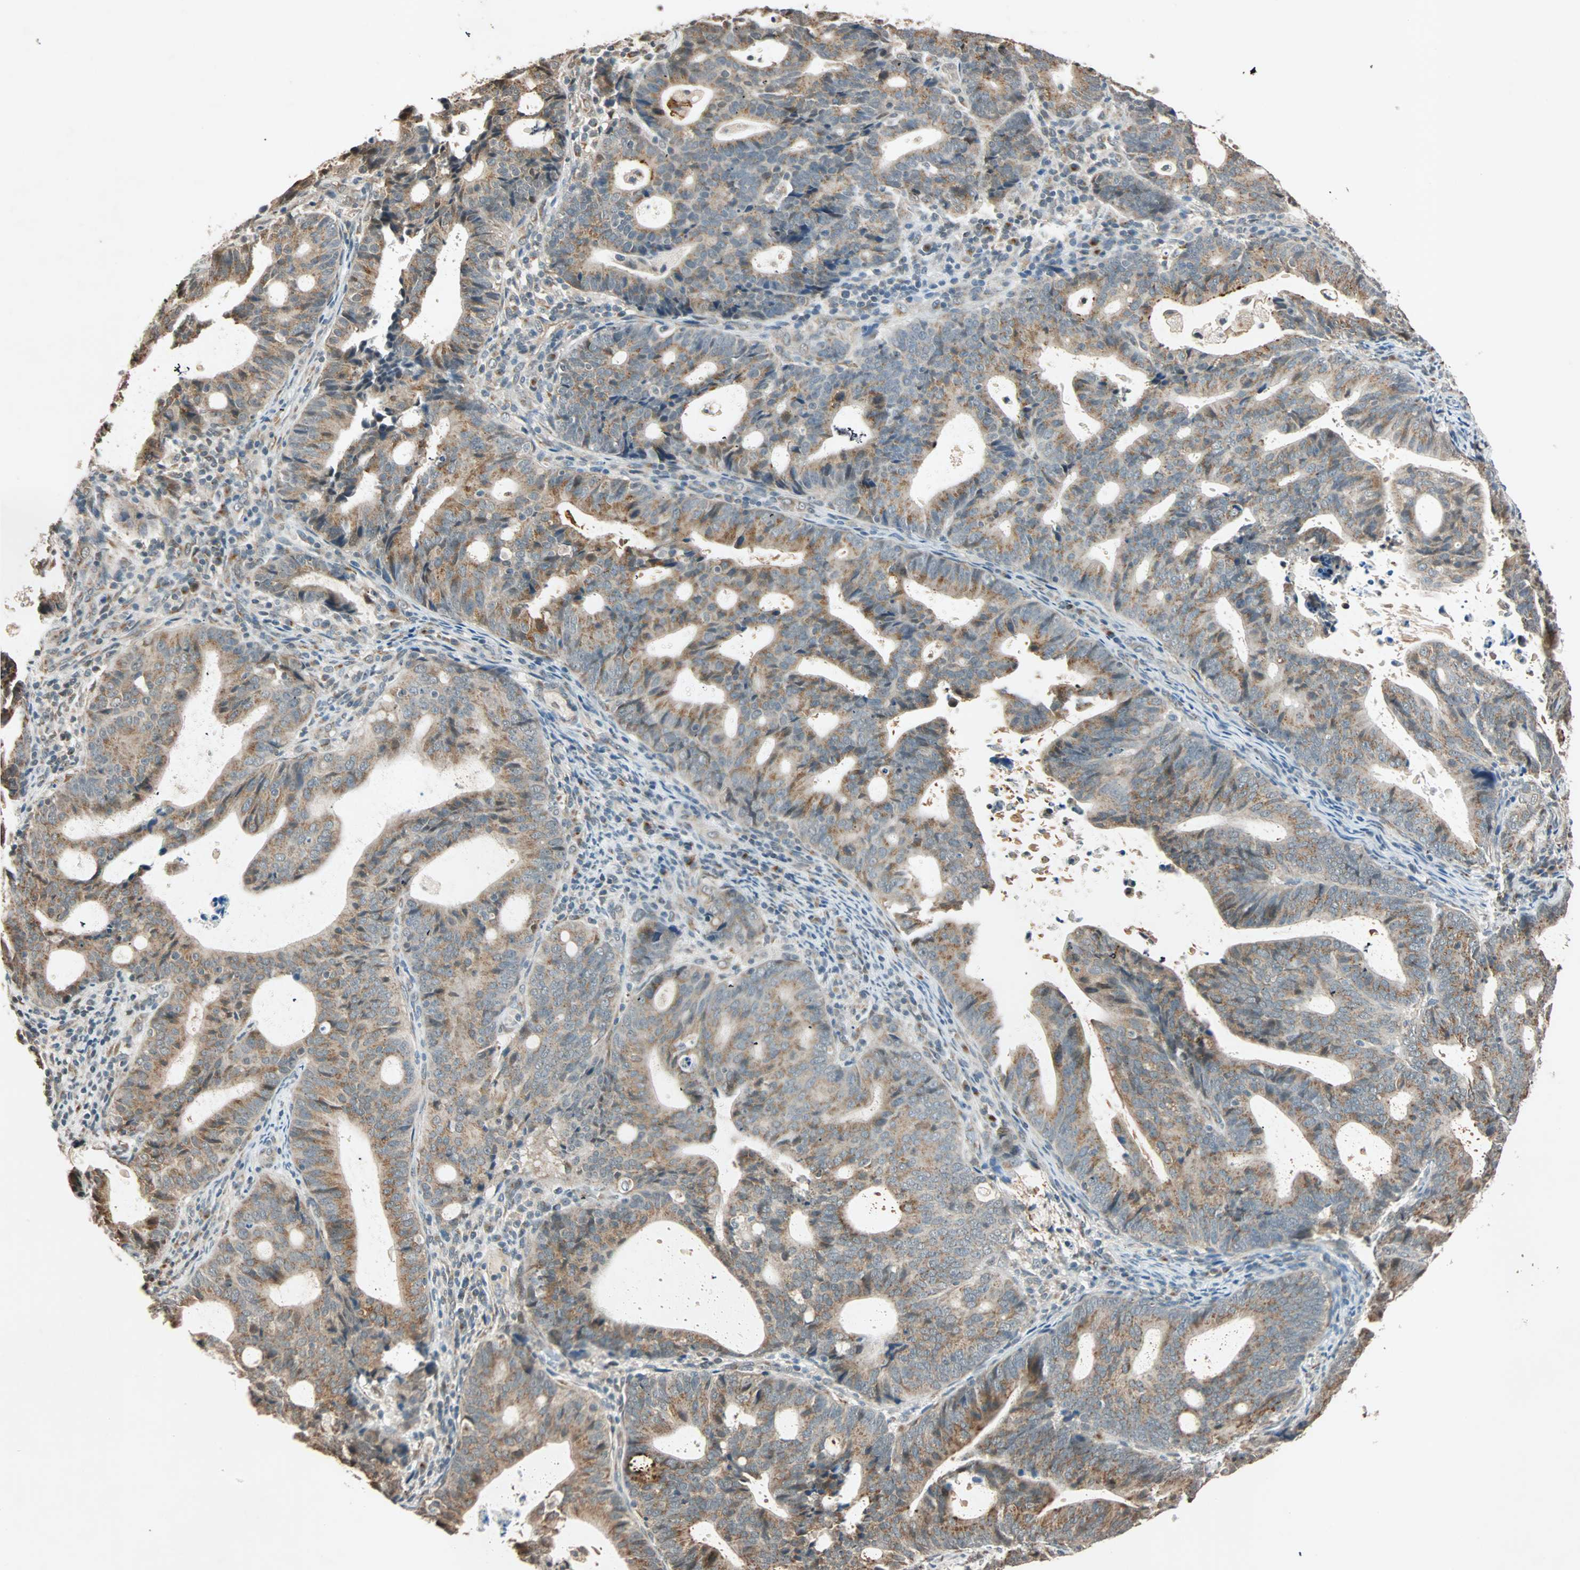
{"staining": {"intensity": "weak", "quantity": "25%-75%", "location": "cytoplasmic/membranous"}, "tissue": "endometrial cancer", "cell_type": "Tumor cells", "image_type": "cancer", "snomed": [{"axis": "morphology", "description": "Adenocarcinoma, NOS"}, {"axis": "topography", "description": "Uterus"}], "caption": "This image demonstrates immunohistochemistry staining of endometrial adenocarcinoma, with low weak cytoplasmic/membranous positivity in about 25%-75% of tumor cells.", "gene": "PRDM2", "patient": {"sex": "female", "age": 83}}